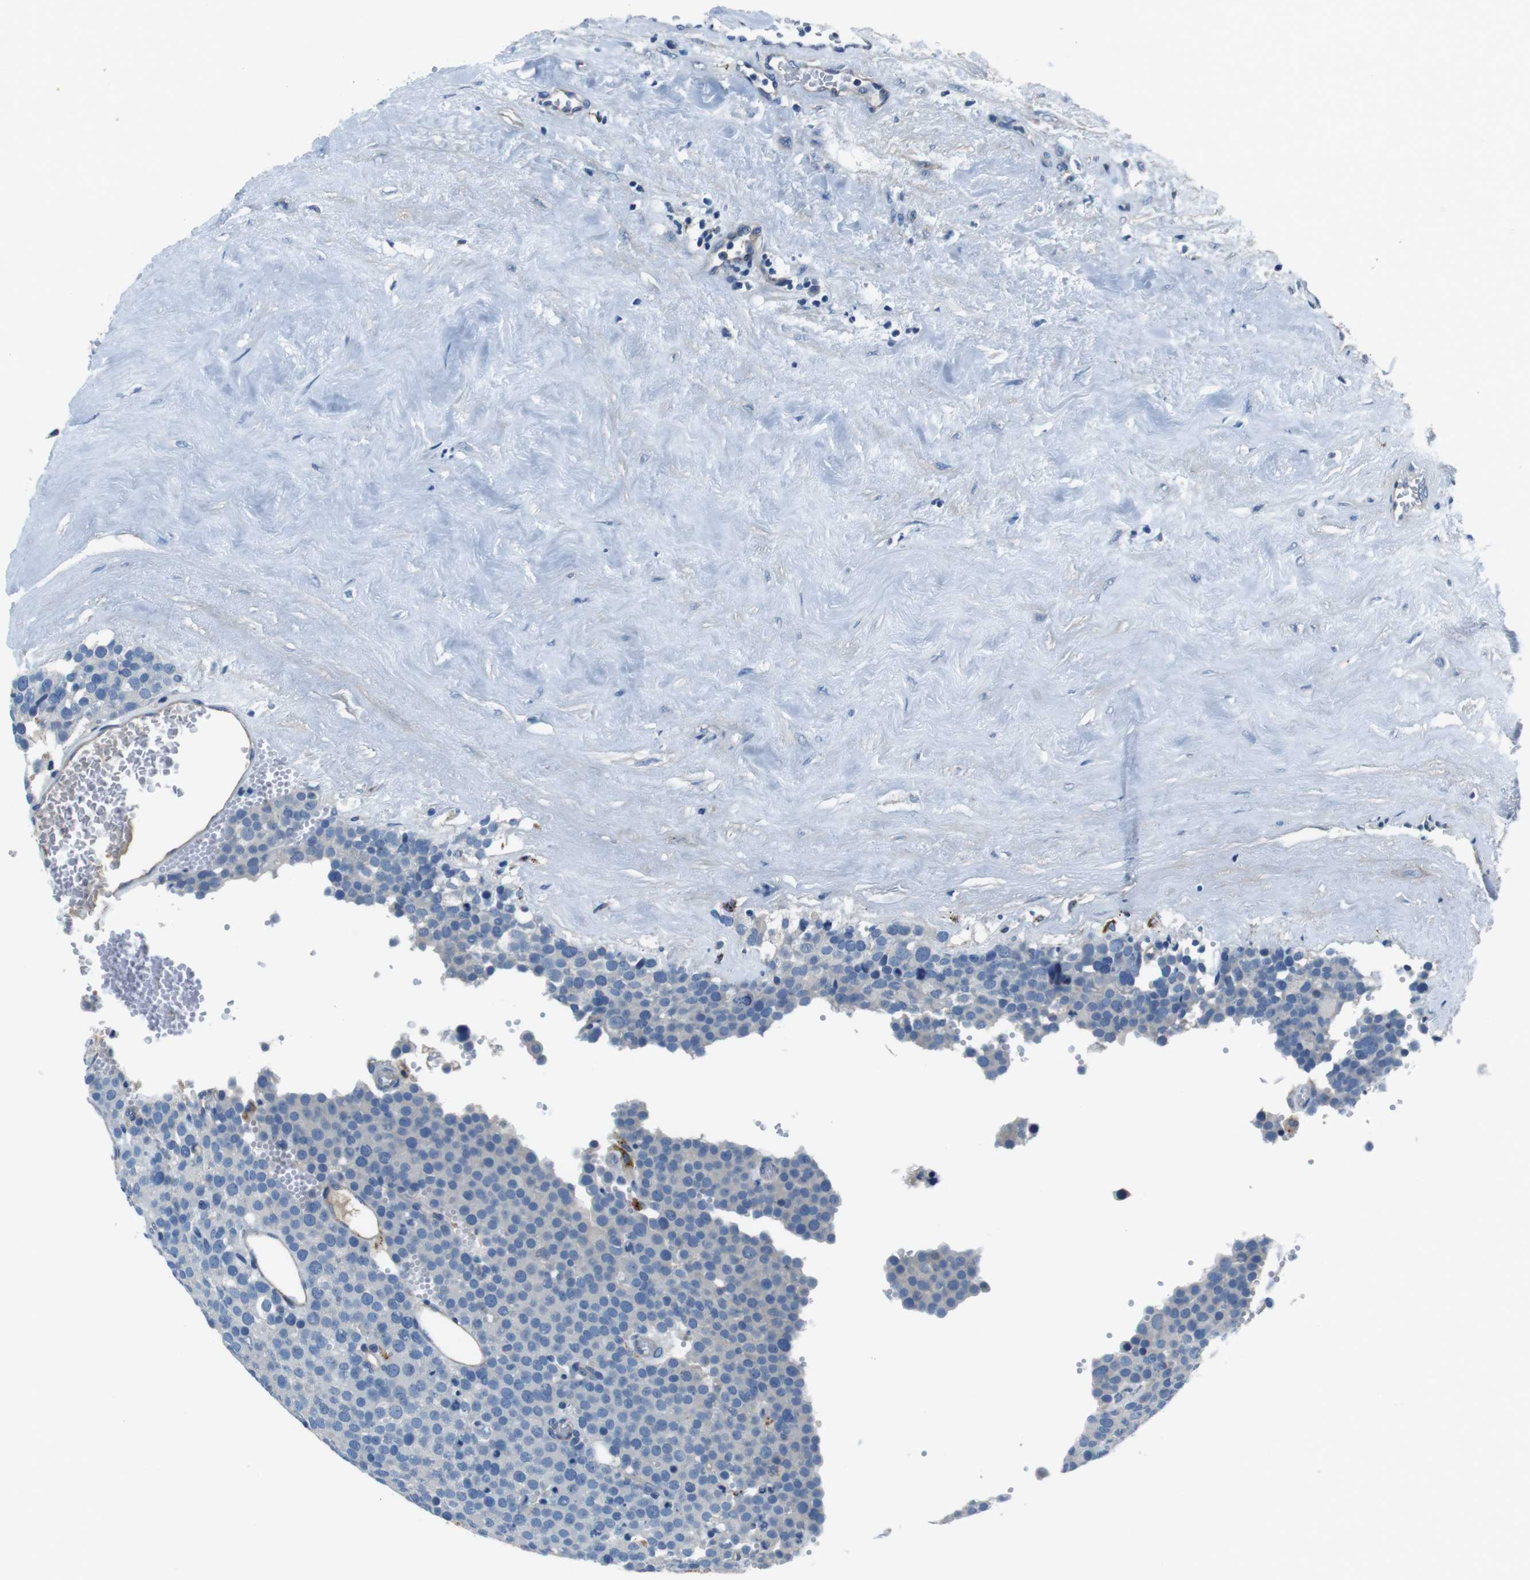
{"staining": {"intensity": "negative", "quantity": "none", "location": "none"}, "tissue": "testis cancer", "cell_type": "Tumor cells", "image_type": "cancer", "snomed": [{"axis": "morphology", "description": "Normal tissue, NOS"}, {"axis": "morphology", "description": "Seminoma, NOS"}, {"axis": "topography", "description": "Testis"}], "caption": "The histopathology image displays no staining of tumor cells in testis cancer.", "gene": "TULP3", "patient": {"sex": "male", "age": 71}}